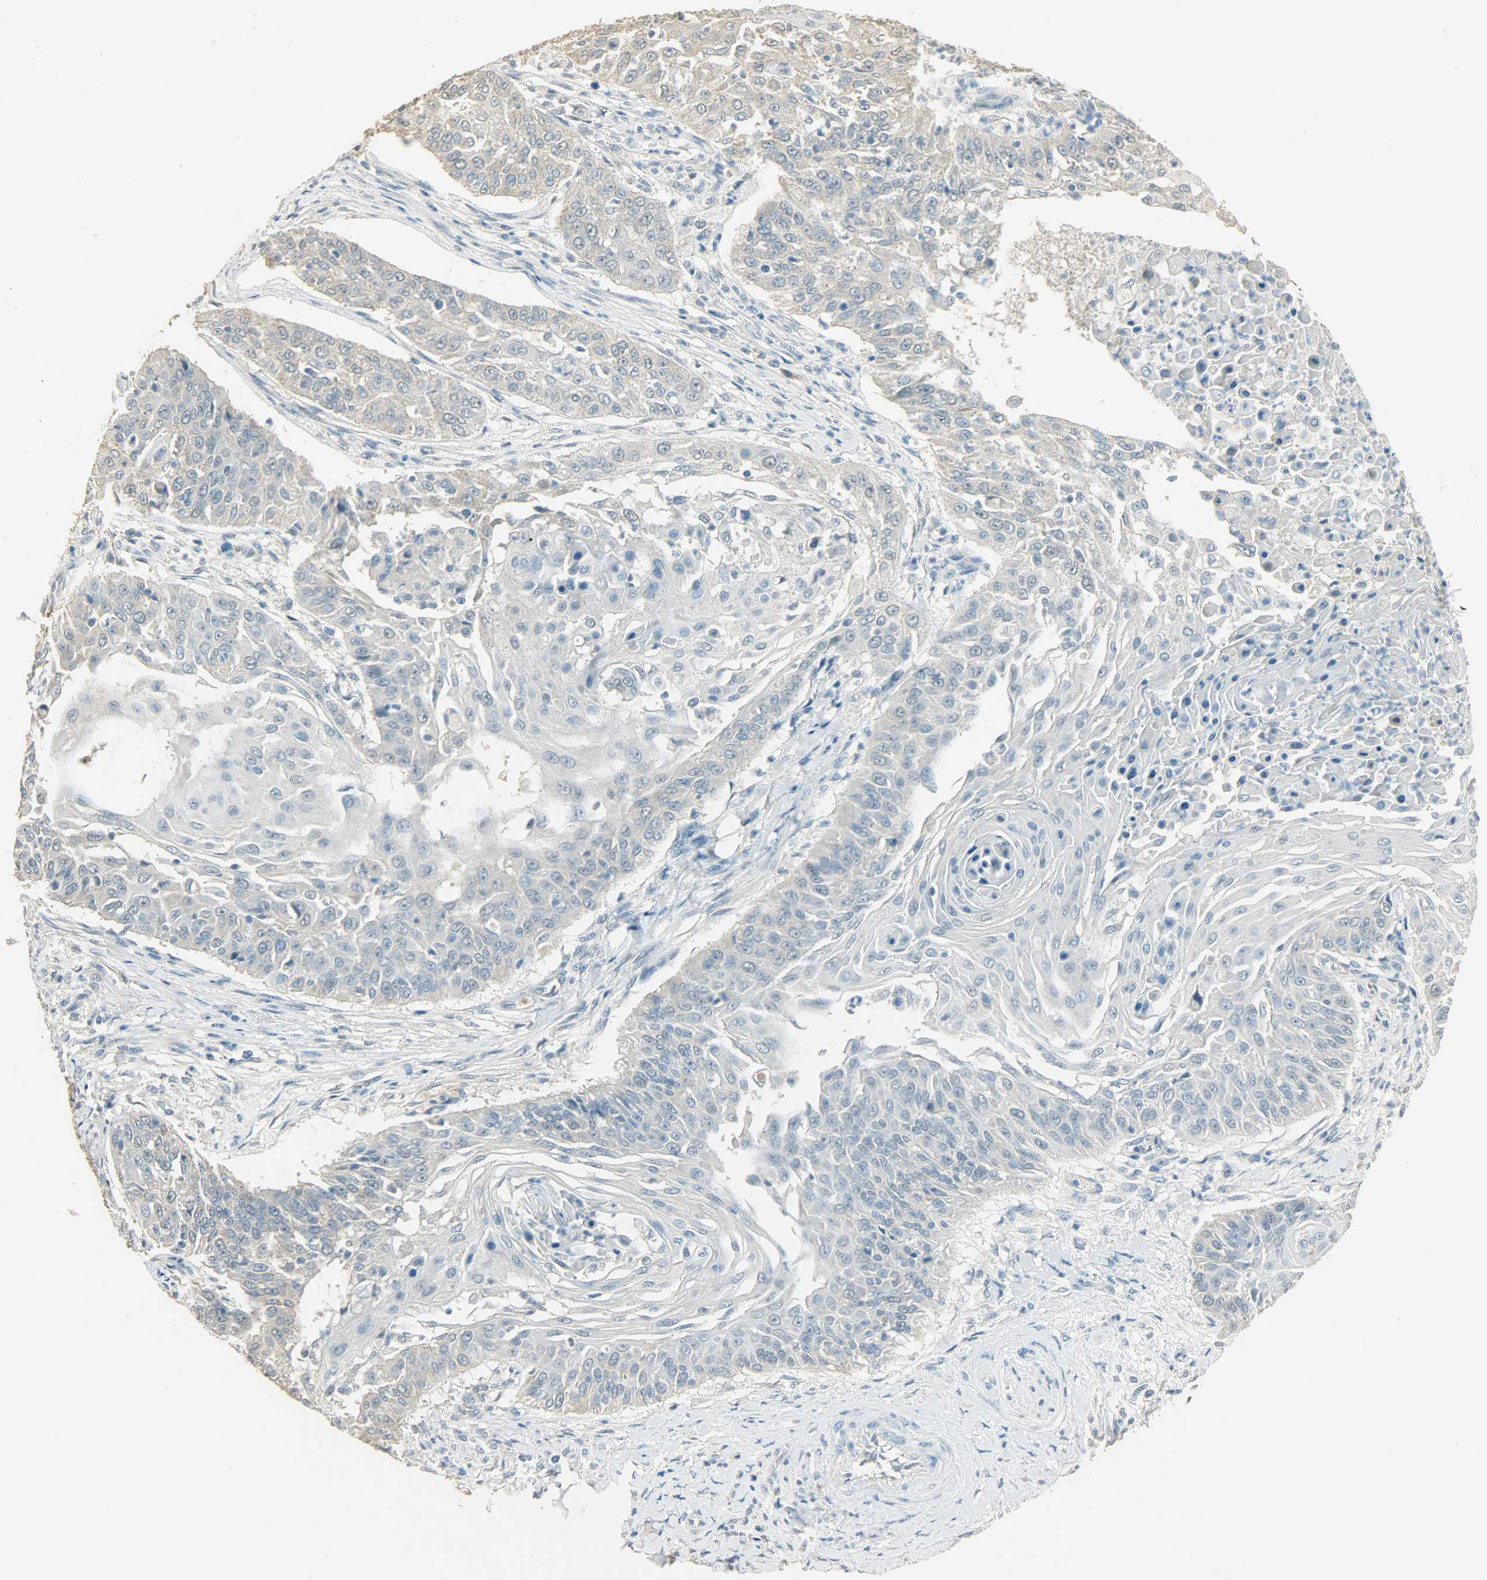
{"staining": {"intensity": "negative", "quantity": "none", "location": "none"}, "tissue": "cervical cancer", "cell_type": "Tumor cells", "image_type": "cancer", "snomed": [{"axis": "morphology", "description": "Squamous cell carcinoma, NOS"}, {"axis": "topography", "description": "Cervix"}], "caption": "Tumor cells show no significant protein positivity in cervical cancer (squamous cell carcinoma). Brightfield microscopy of immunohistochemistry (IHC) stained with DAB (3,3'-diaminobenzidine) (brown) and hematoxylin (blue), captured at high magnification.", "gene": "PRMT5", "patient": {"sex": "female", "age": 33}}